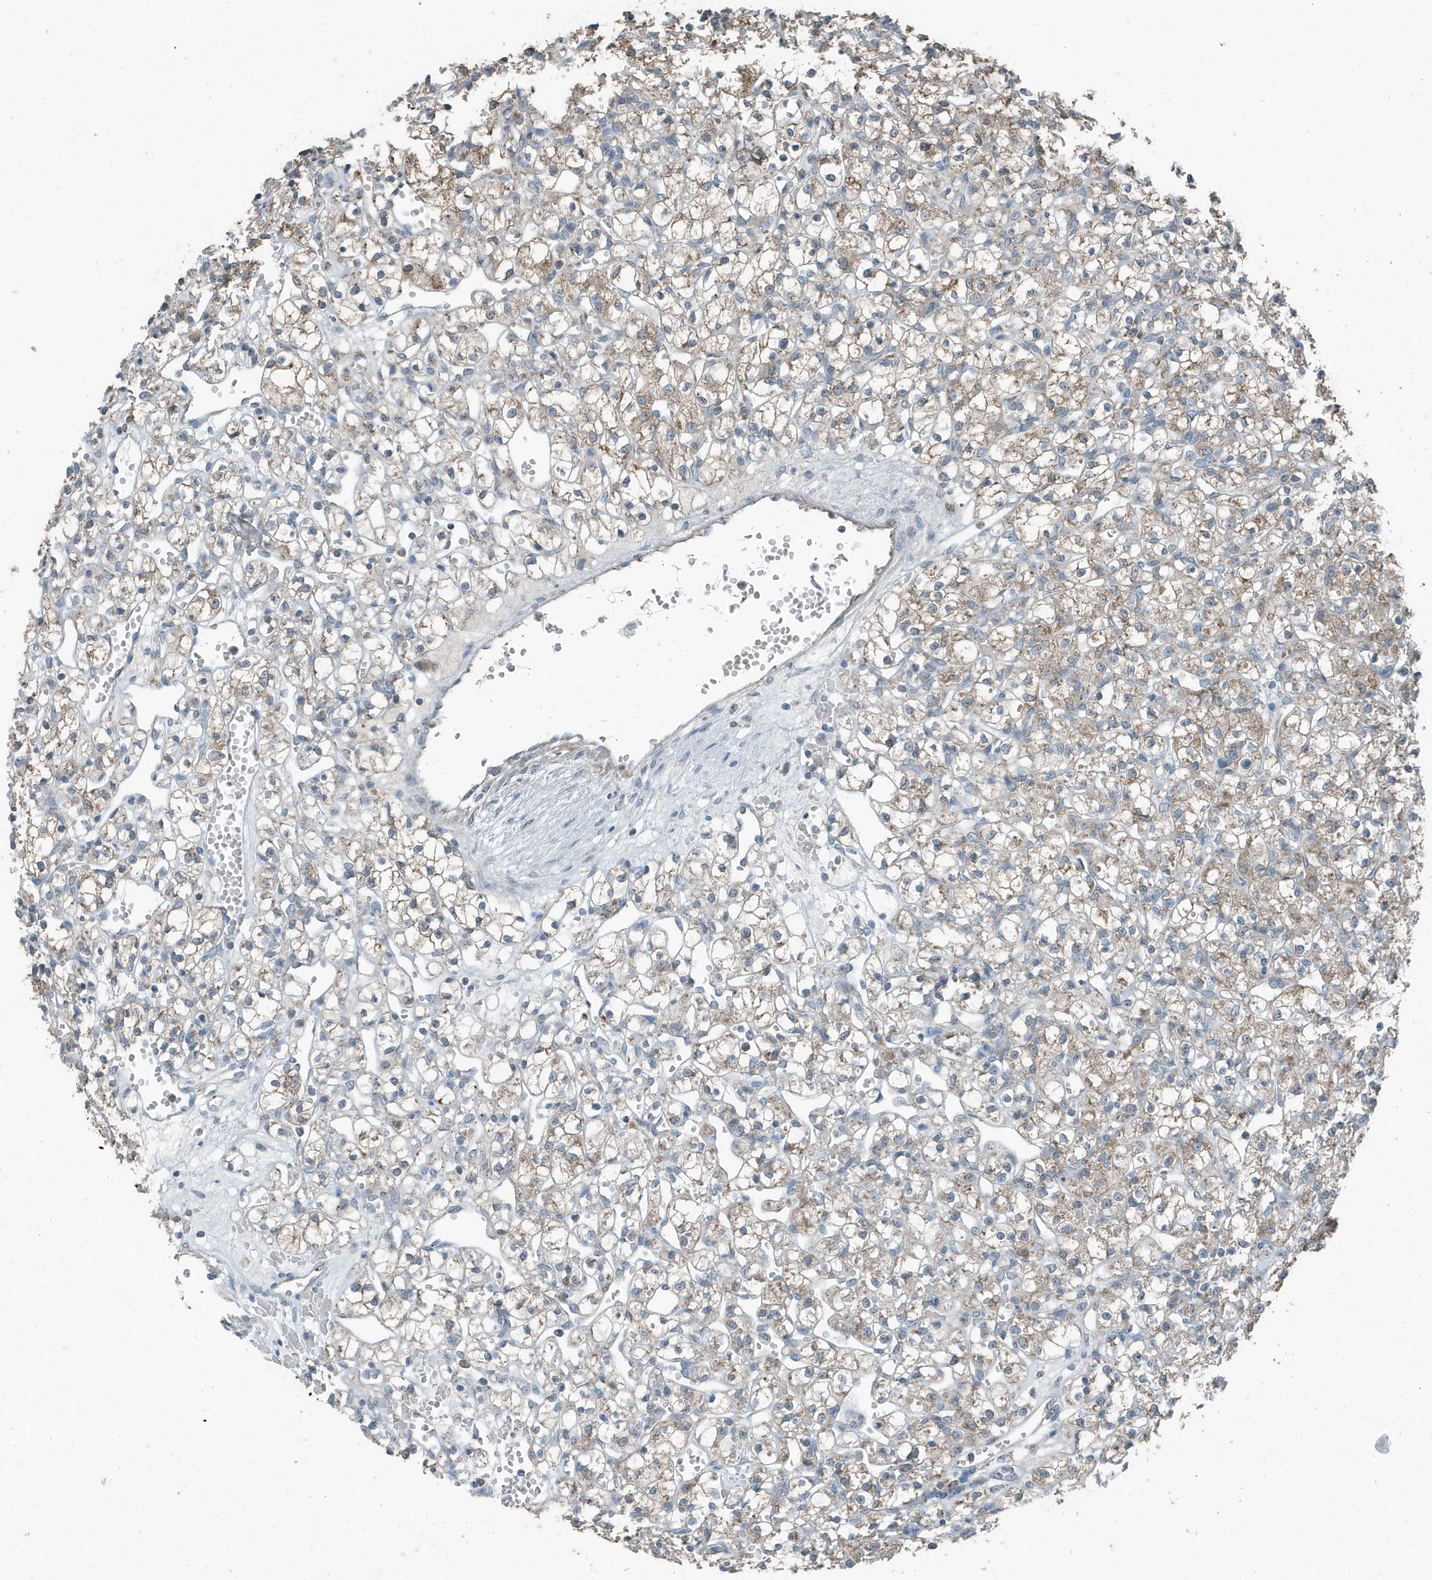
{"staining": {"intensity": "weak", "quantity": "25%-75%", "location": "cytoplasmic/membranous"}, "tissue": "renal cancer", "cell_type": "Tumor cells", "image_type": "cancer", "snomed": [{"axis": "morphology", "description": "Adenocarcinoma, NOS"}, {"axis": "topography", "description": "Kidney"}], "caption": "Human adenocarcinoma (renal) stained for a protein (brown) demonstrates weak cytoplasmic/membranous positive positivity in about 25%-75% of tumor cells.", "gene": "MT-CYB", "patient": {"sex": "female", "age": 59}}